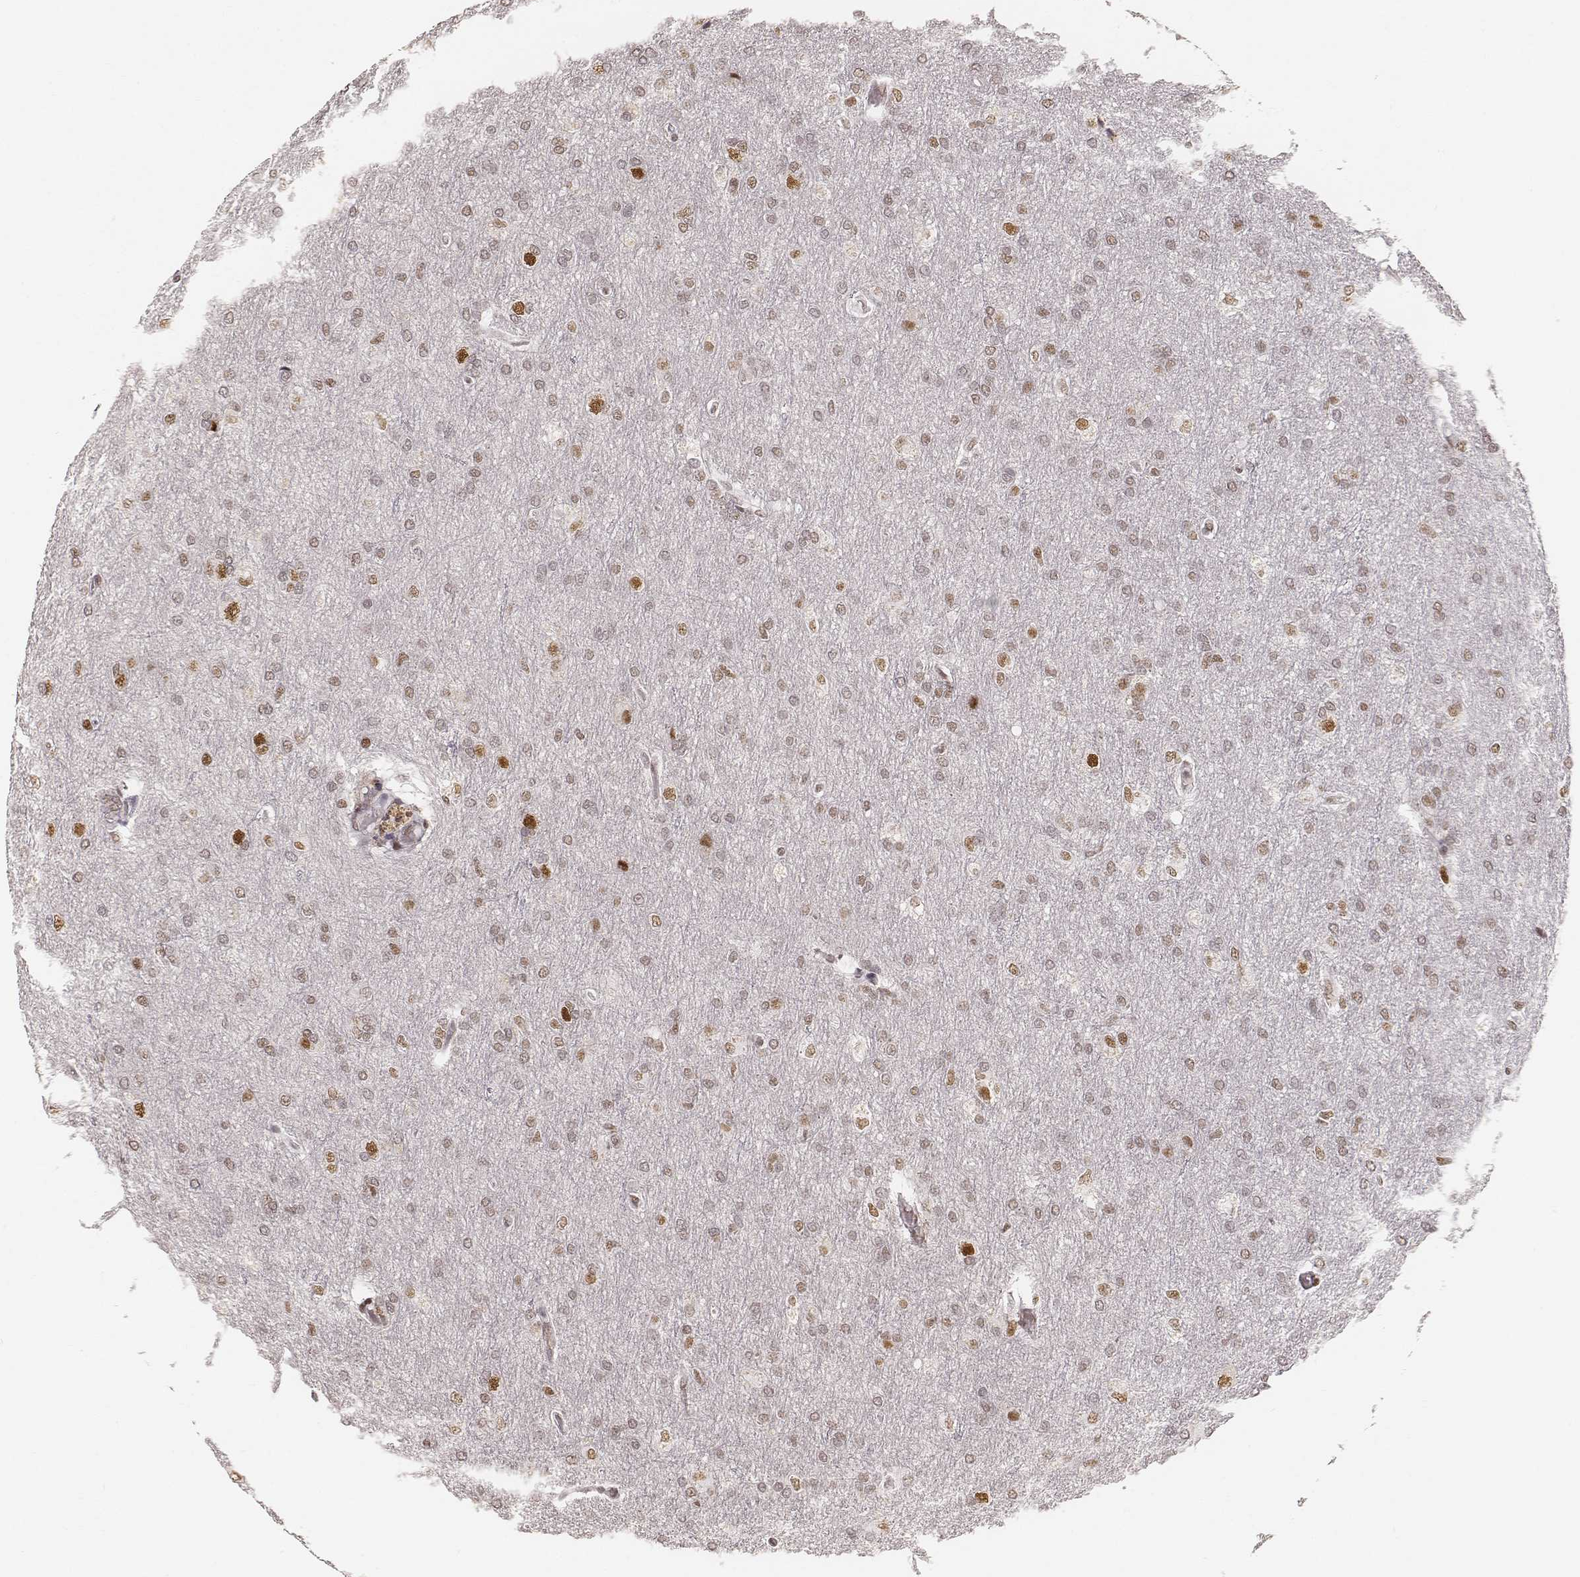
{"staining": {"intensity": "weak", "quantity": ">75%", "location": "nuclear"}, "tissue": "glioma", "cell_type": "Tumor cells", "image_type": "cancer", "snomed": [{"axis": "morphology", "description": "Glioma, malignant, High grade"}, {"axis": "topography", "description": "Brain"}], "caption": "Weak nuclear protein positivity is appreciated in approximately >75% of tumor cells in glioma. (DAB (3,3'-diaminobenzidine) IHC with brightfield microscopy, high magnification).", "gene": "HNRNPC", "patient": {"sex": "male", "age": 68}}